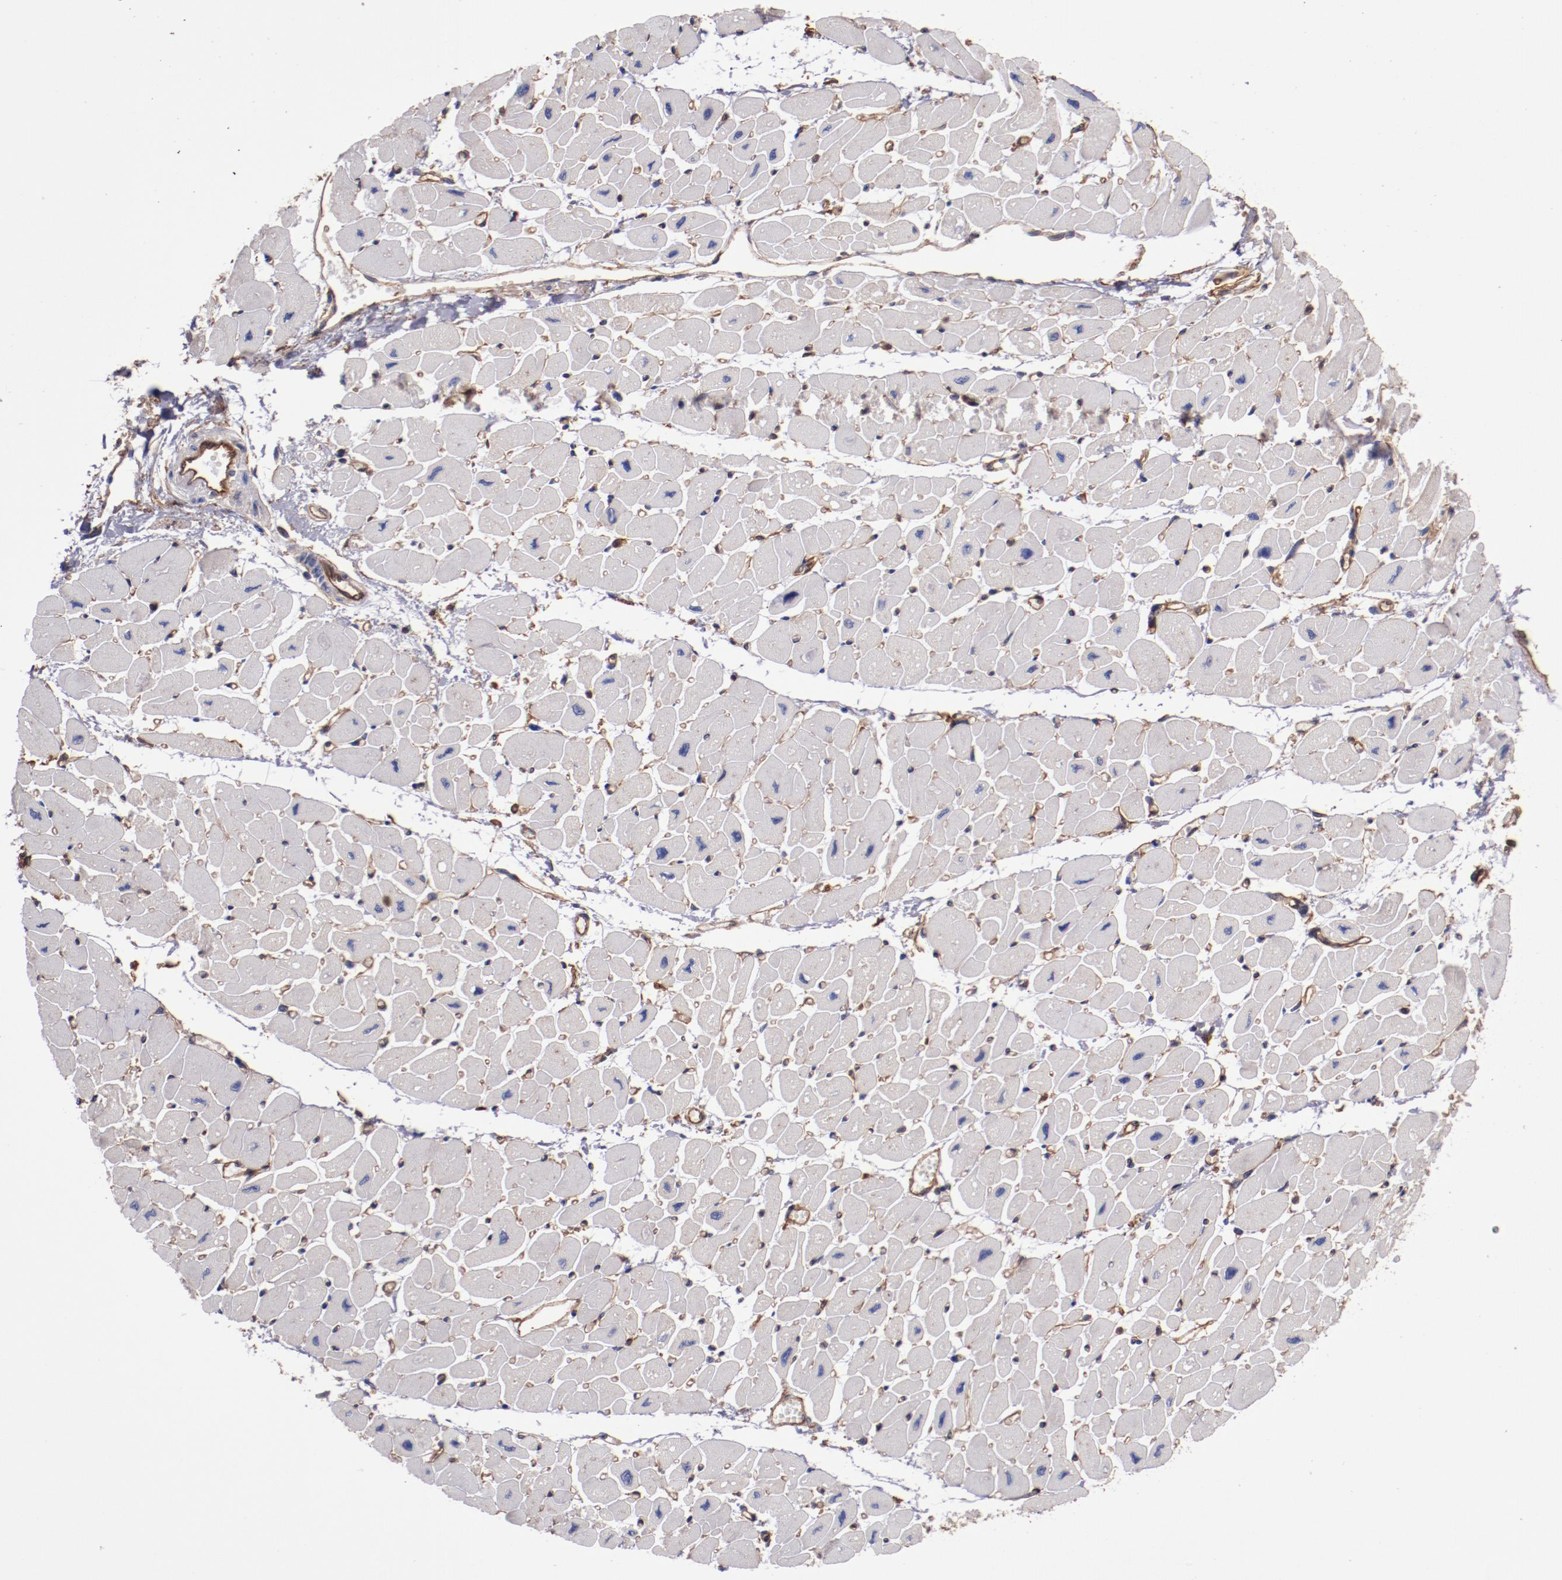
{"staining": {"intensity": "weak", "quantity": "25%-75%", "location": "cytoplasmic/membranous"}, "tissue": "heart muscle", "cell_type": "Cardiomyocytes", "image_type": "normal", "snomed": [{"axis": "morphology", "description": "Normal tissue, NOS"}, {"axis": "topography", "description": "Heart"}], "caption": "IHC of benign human heart muscle displays low levels of weak cytoplasmic/membranous positivity in approximately 25%-75% of cardiomyocytes. (DAB IHC with brightfield microscopy, high magnification).", "gene": "TMOD3", "patient": {"sex": "female", "age": 54}}